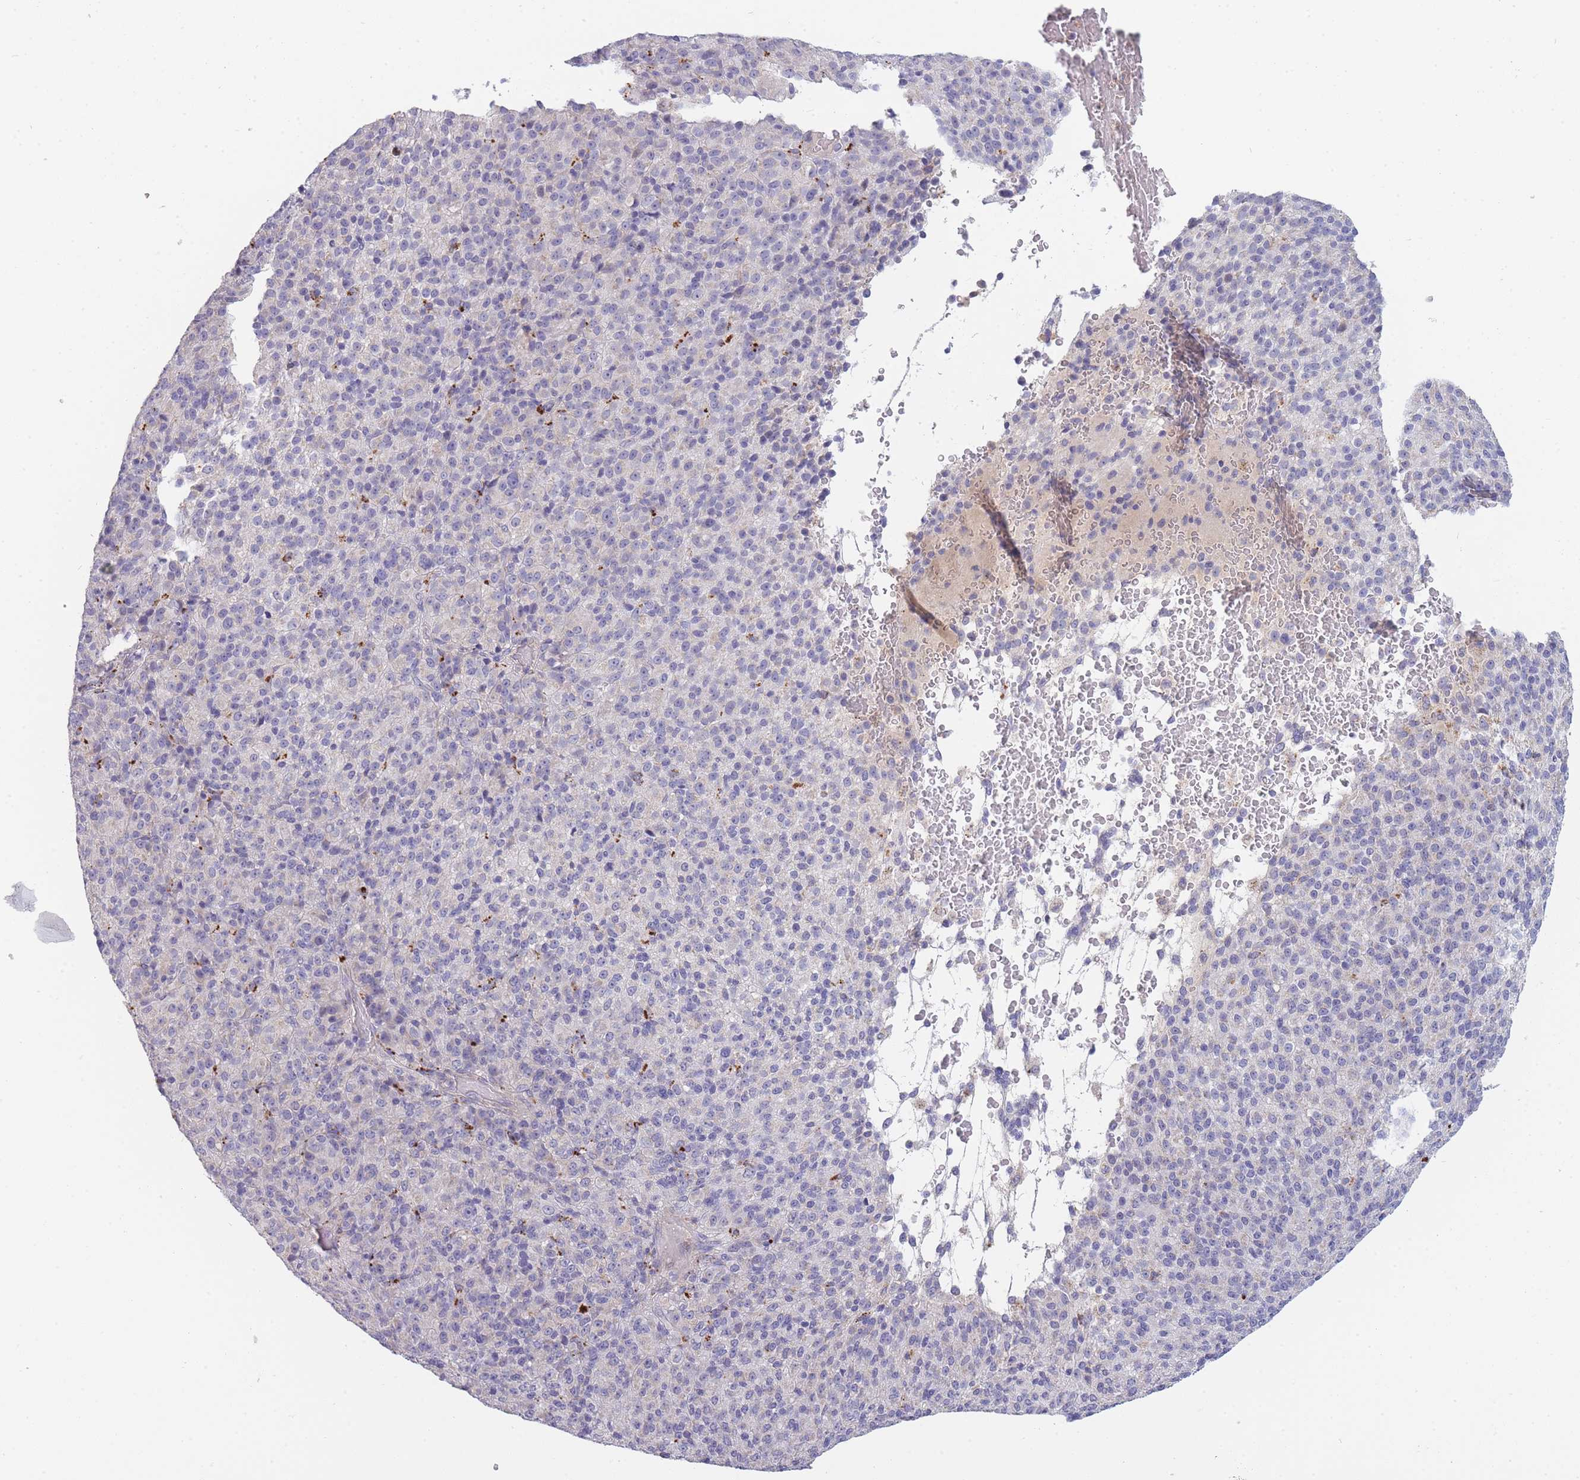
{"staining": {"intensity": "negative", "quantity": "none", "location": "none"}, "tissue": "melanoma", "cell_type": "Tumor cells", "image_type": "cancer", "snomed": [{"axis": "morphology", "description": "Malignant melanoma, Metastatic site"}, {"axis": "topography", "description": "Brain"}], "caption": "Immunohistochemistry (IHC) histopathology image of neoplastic tissue: human melanoma stained with DAB (3,3'-diaminobenzidine) displays no significant protein expression in tumor cells. The staining was performed using DAB (3,3'-diaminobenzidine) to visualize the protein expression in brown, while the nuclei were stained in blue with hematoxylin (Magnification: 20x).", "gene": "TRIM61", "patient": {"sex": "female", "age": 56}}